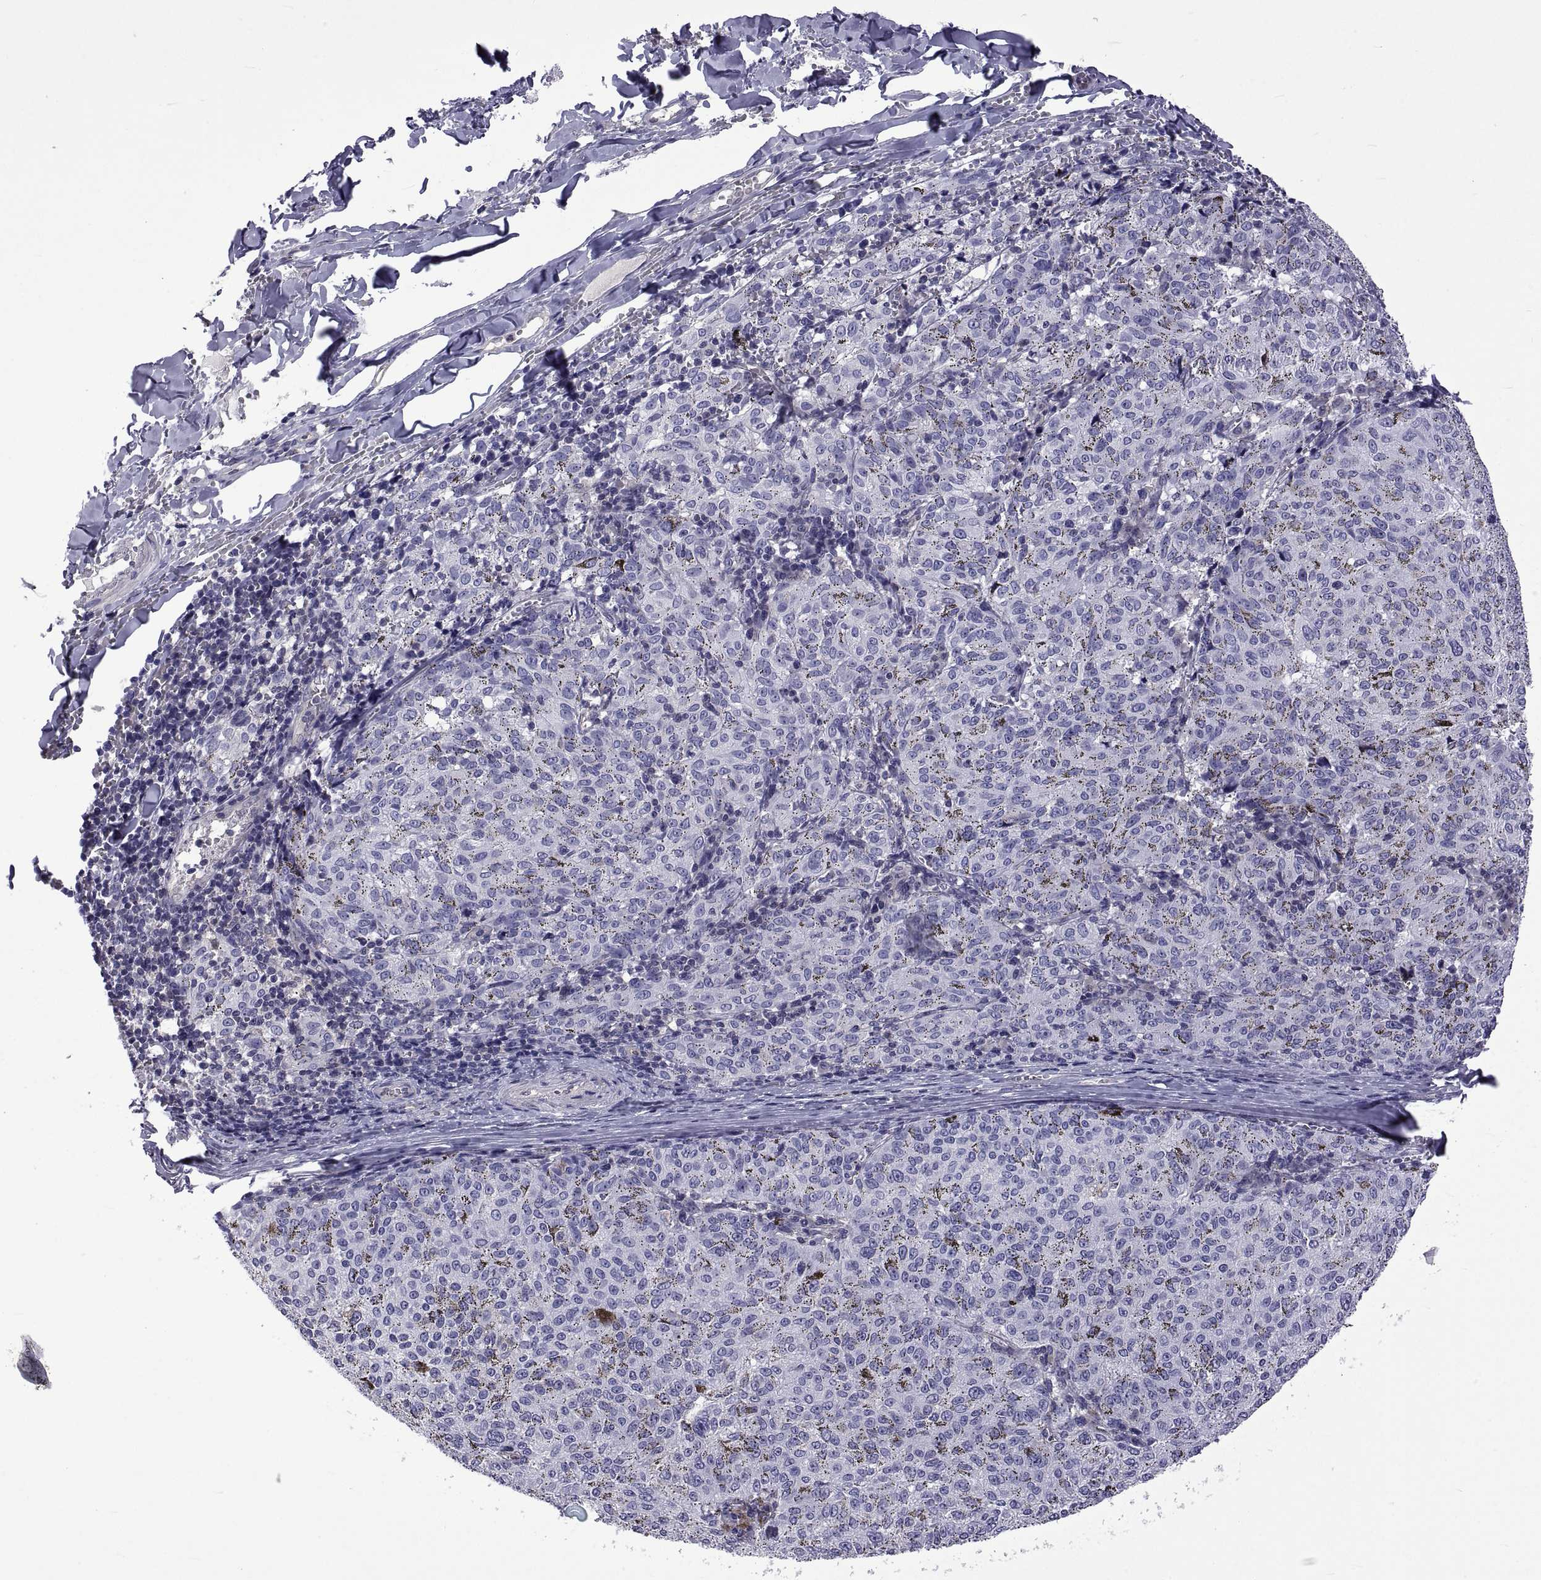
{"staining": {"intensity": "negative", "quantity": "none", "location": "none"}, "tissue": "melanoma", "cell_type": "Tumor cells", "image_type": "cancer", "snomed": [{"axis": "morphology", "description": "Malignant melanoma, NOS"}, {"axis": "topography", "description": "Skin"}], "caption": "IHC of malignant melanoma exhibits no expression in tumor cells.", "gene": "LCN9", "patient": {"sex": "female", "age": 72}}